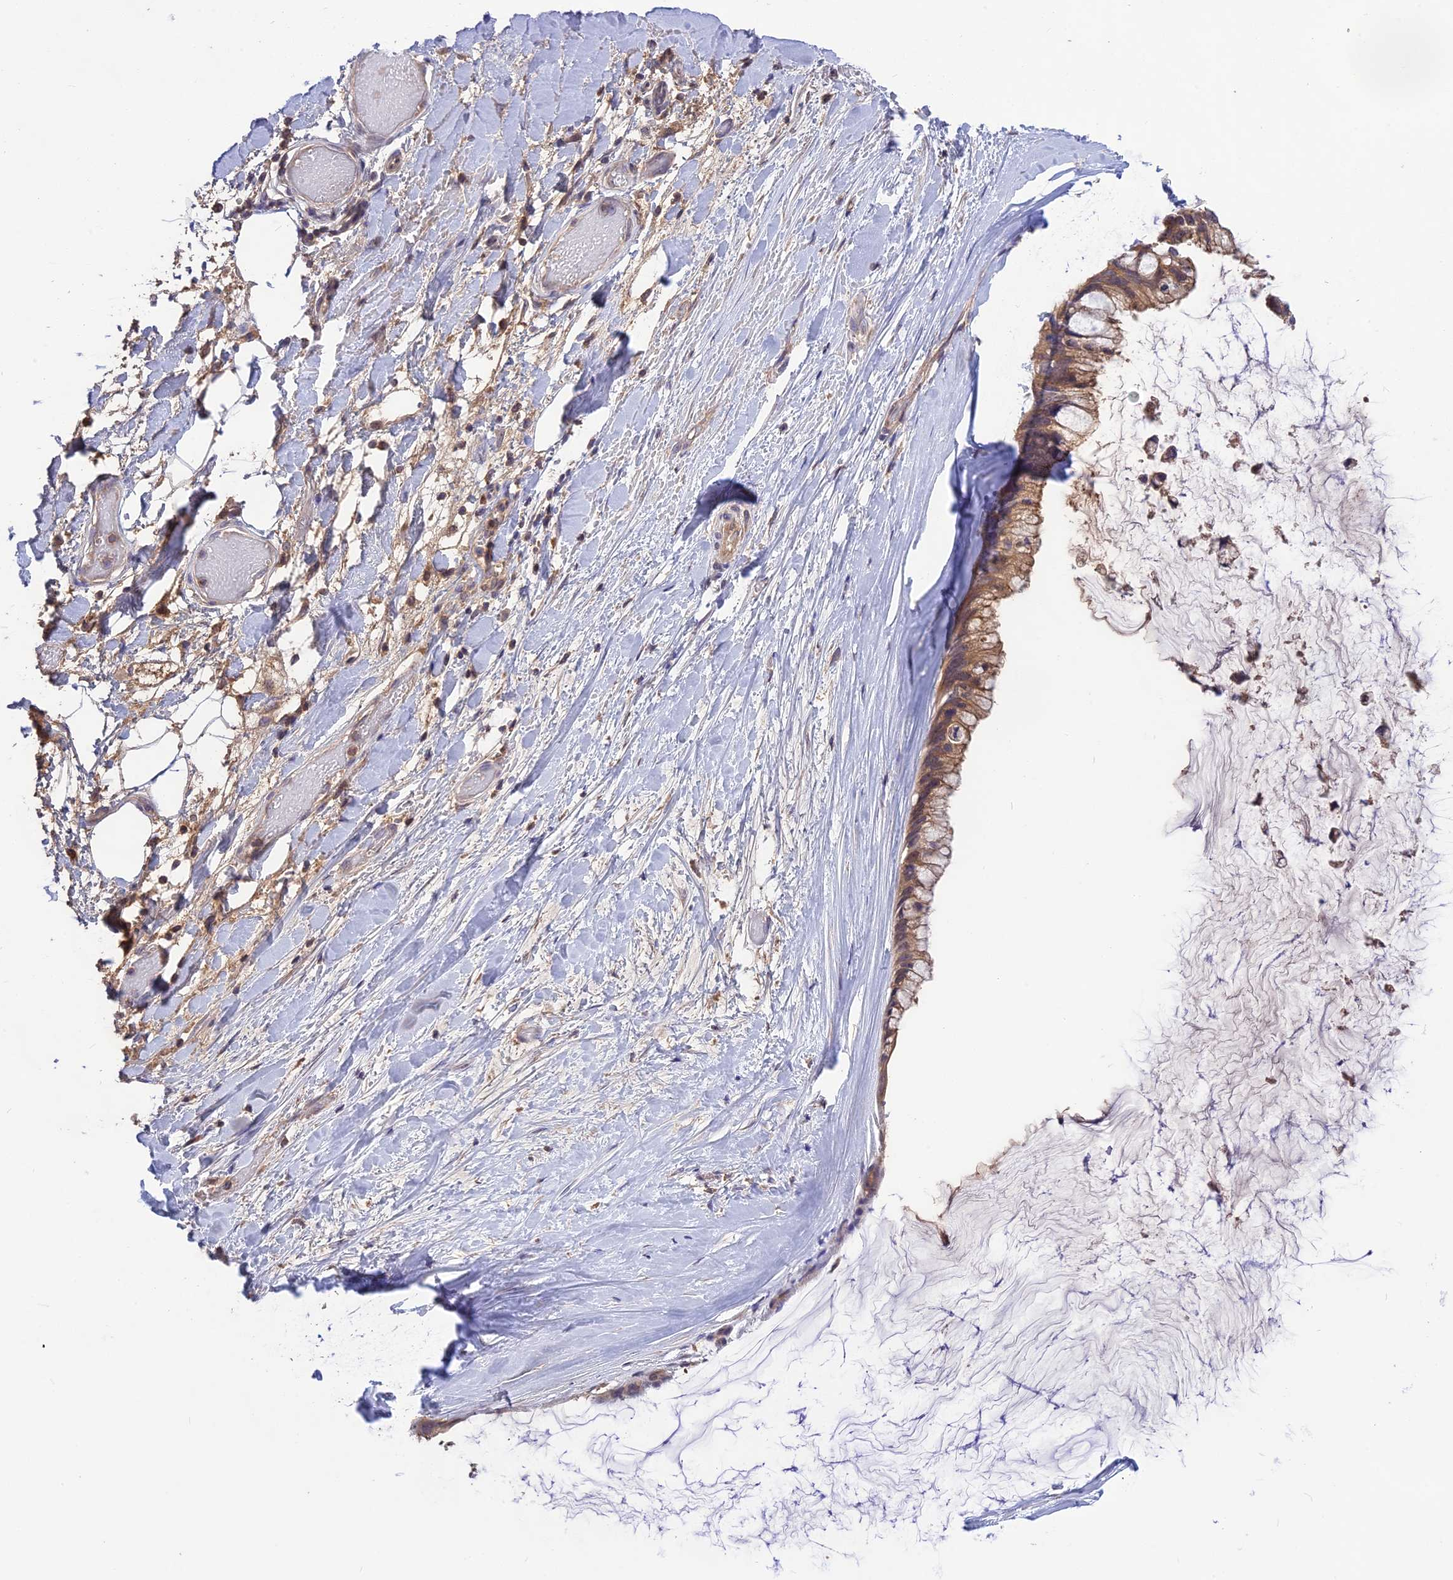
{"staining": {"intensity": "moderate", "quantity": ">75%", "location": "cytoplasmic/membranous"}, "tissue": "ovarian cancer", "cell_type": "Tumor cells", "image_type": "cancer", "snomed": [{"axis": "morphology", "description": "Cystadenocarcinoma, mucinous, NOS"}, {"axis": "topography", "description": "Ovary"}], "caption": "Ovarian cancer stained for a protein demonstrates moderate cytoplasmic/membranous positivity in tumor cells. (Brightfield microscopy of DAB IHC at high magnification).", "gene": "NUDT8", "patient": {"sex": "female", "age": 39}}